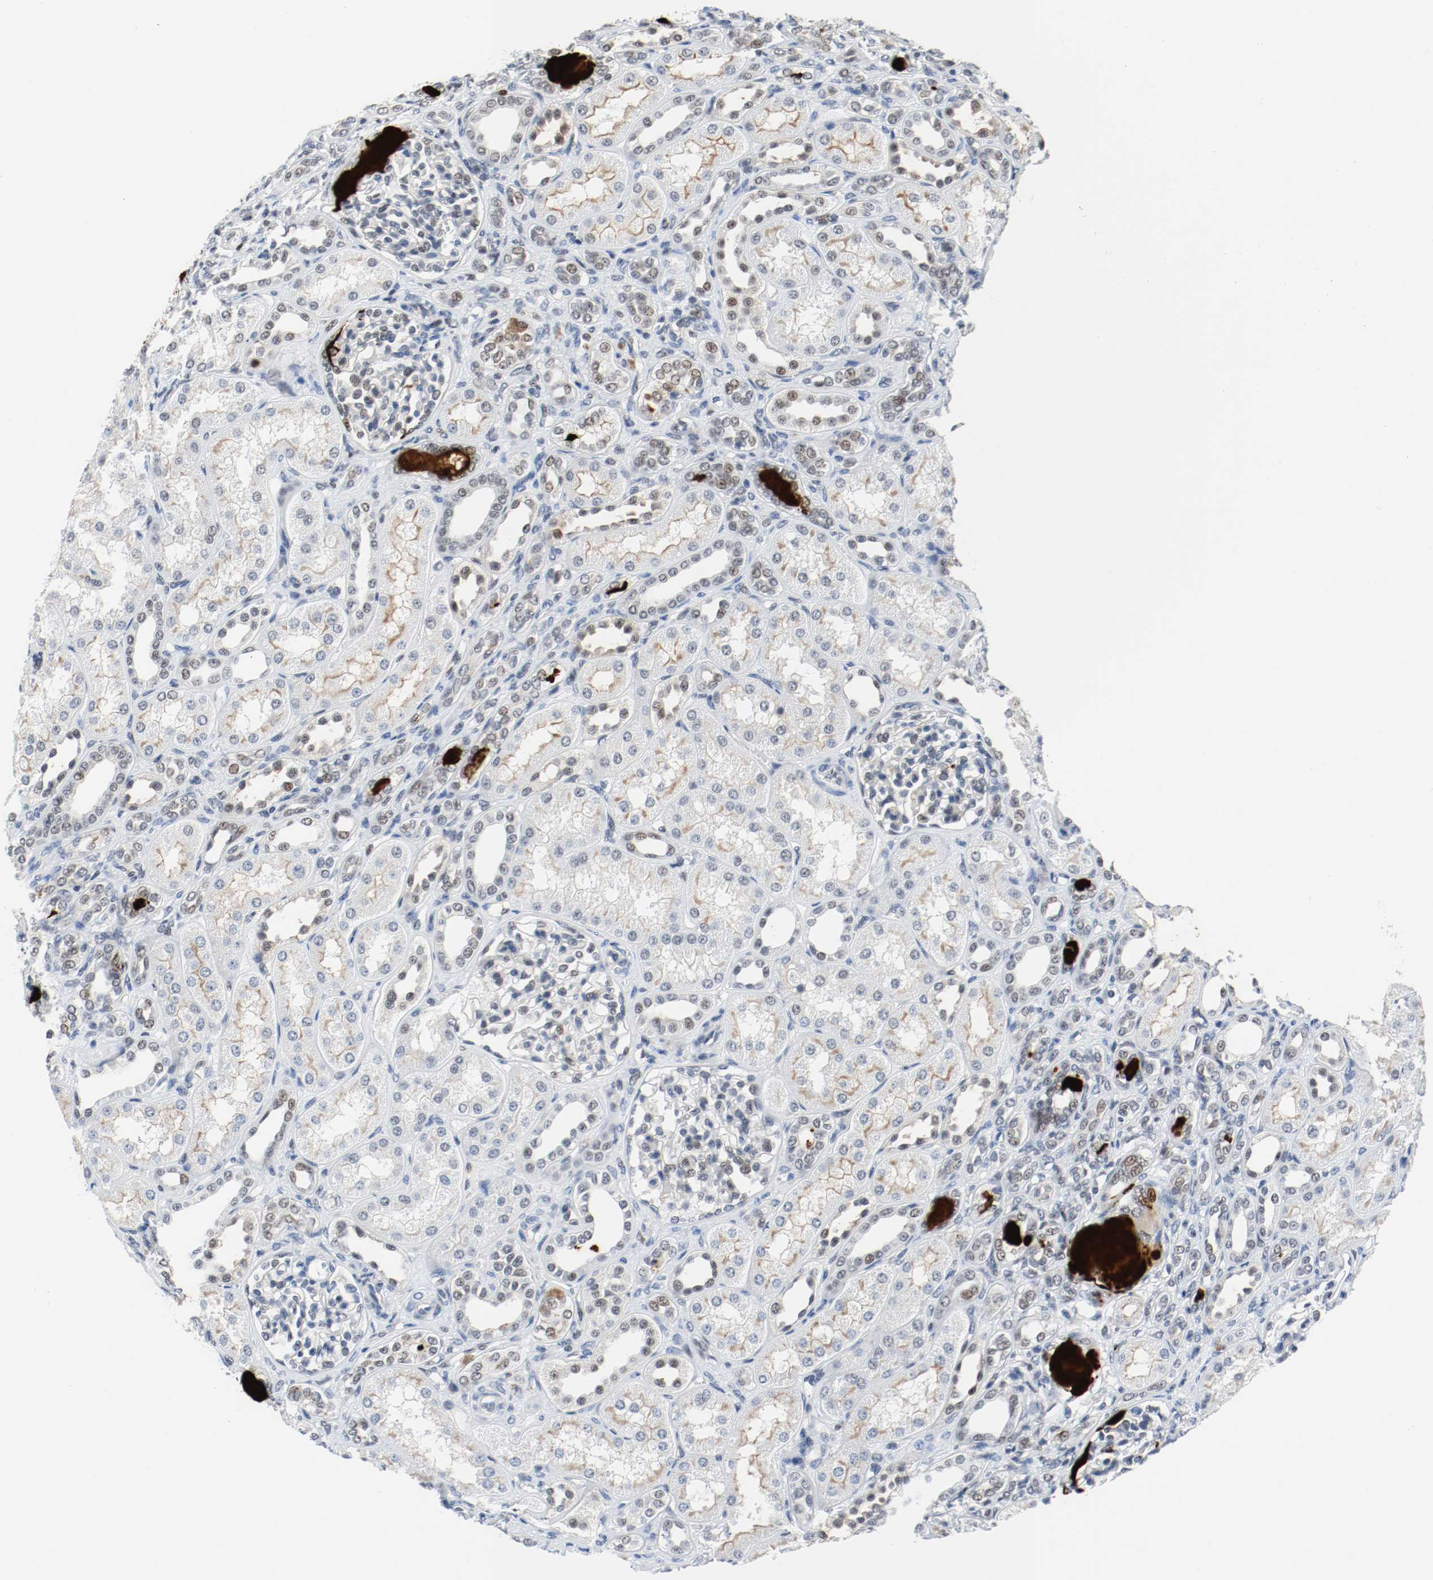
{"staining": {"intensity": "weak", "quantity": "<25%", "location": "nuclear"}, "tissue": "kidney", "cell_type": "Cells in glomeruli", "image_type": "normal", "snomed": [{"axis": "morphology", "description": "Normal tissue, NOS"}, {"axis": "topography", "description": "Kidney"}], "caption": "IHC photomicrograph of benign human kidney stained for a protein (brown), which demonstrates no staining in cells in glomeruli.", "gene": "ASH1L", "patient": {"sex": "male", "age": 7}}